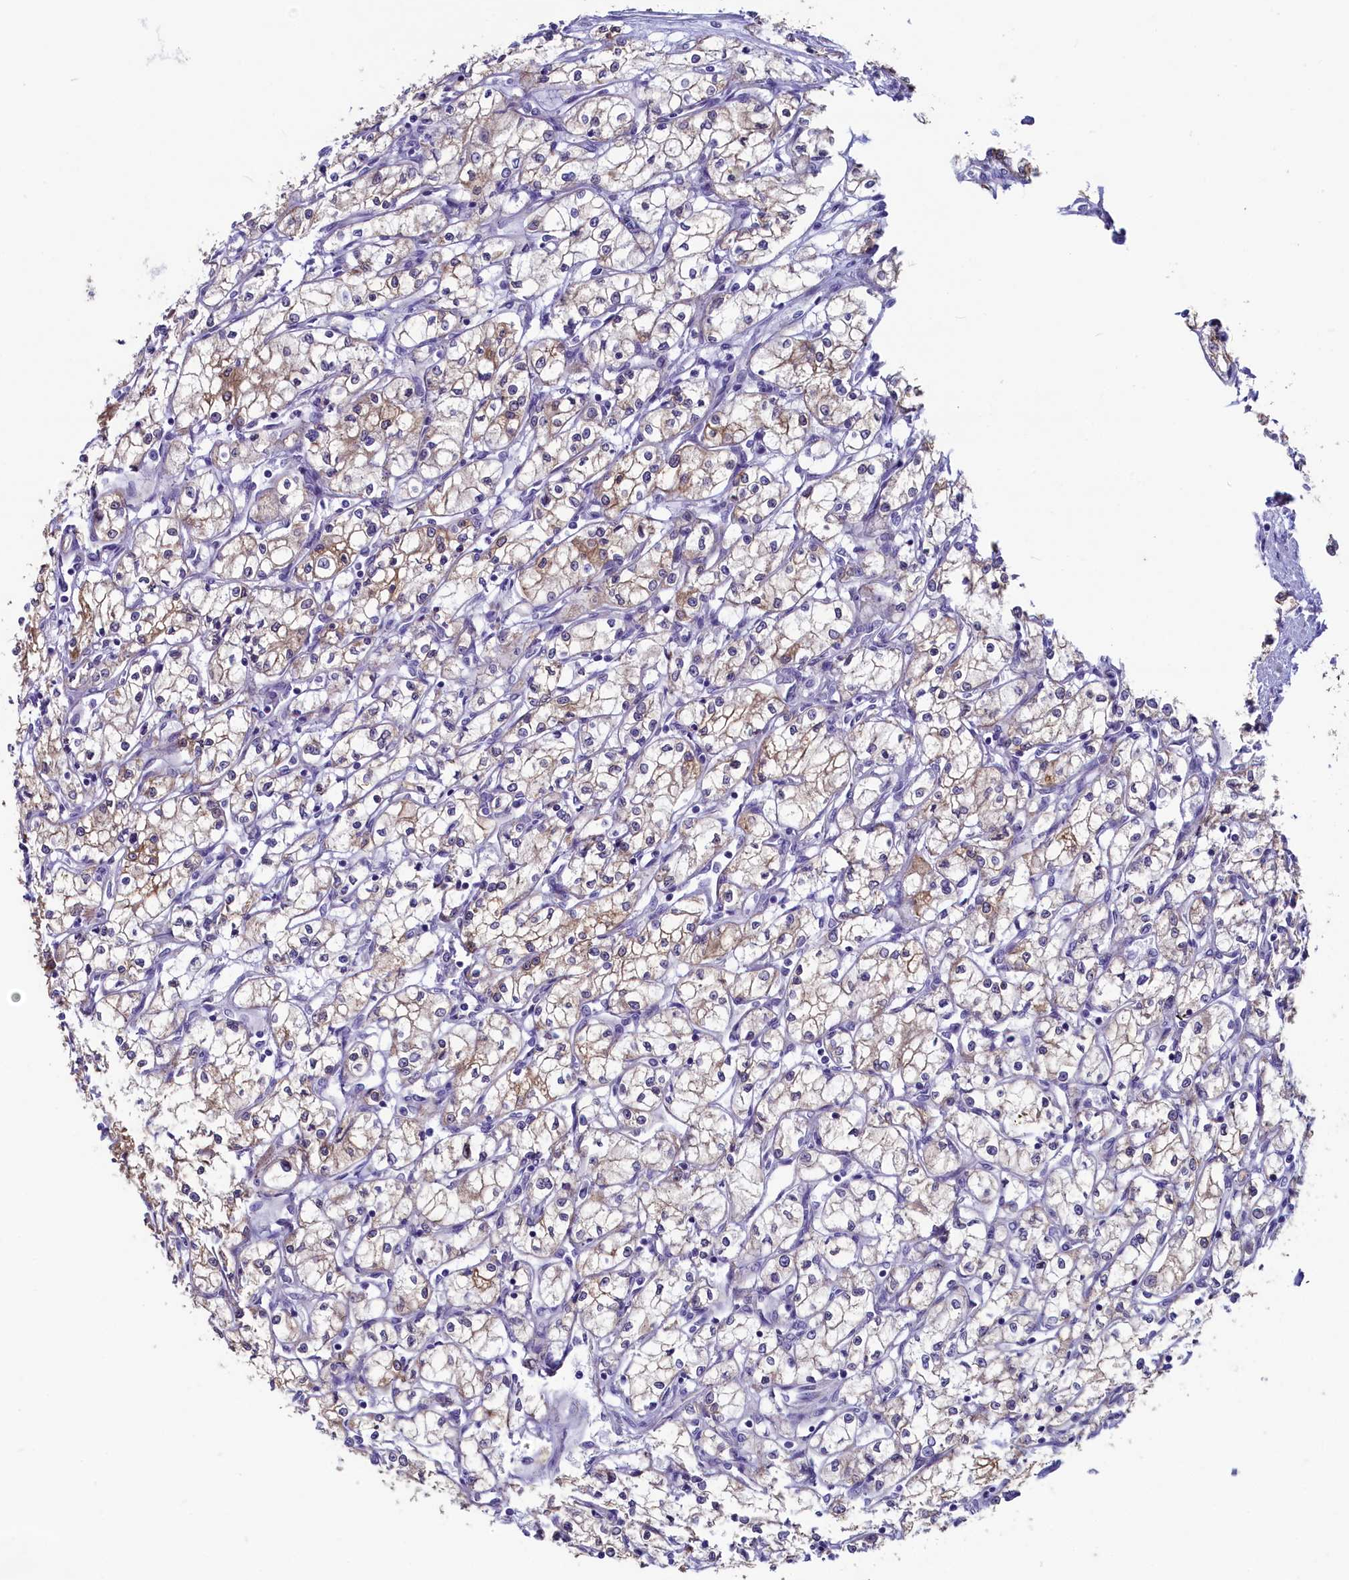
{"staining": {"intensity": "moderate", "quantity": "<25%", "location": "cytoplasmic/membranous"}, "tissue": "renal cancer", "cell_type": "Tumor cells", "image_type": "cancer", "snomed": [{"axis": "morphology", "description": "Adenocarcinoma, NOS"}, {"axis": "topography", "description": "Kidney"}], "caption": "Immunohistochemical staining of renal adenocarcinoma exhibits moderate cytoplasmic/membranous protein staining in about <25% of tumor cells.", "gene": "SPATA2L", "patient": {"sex": "male", "age": 59}}